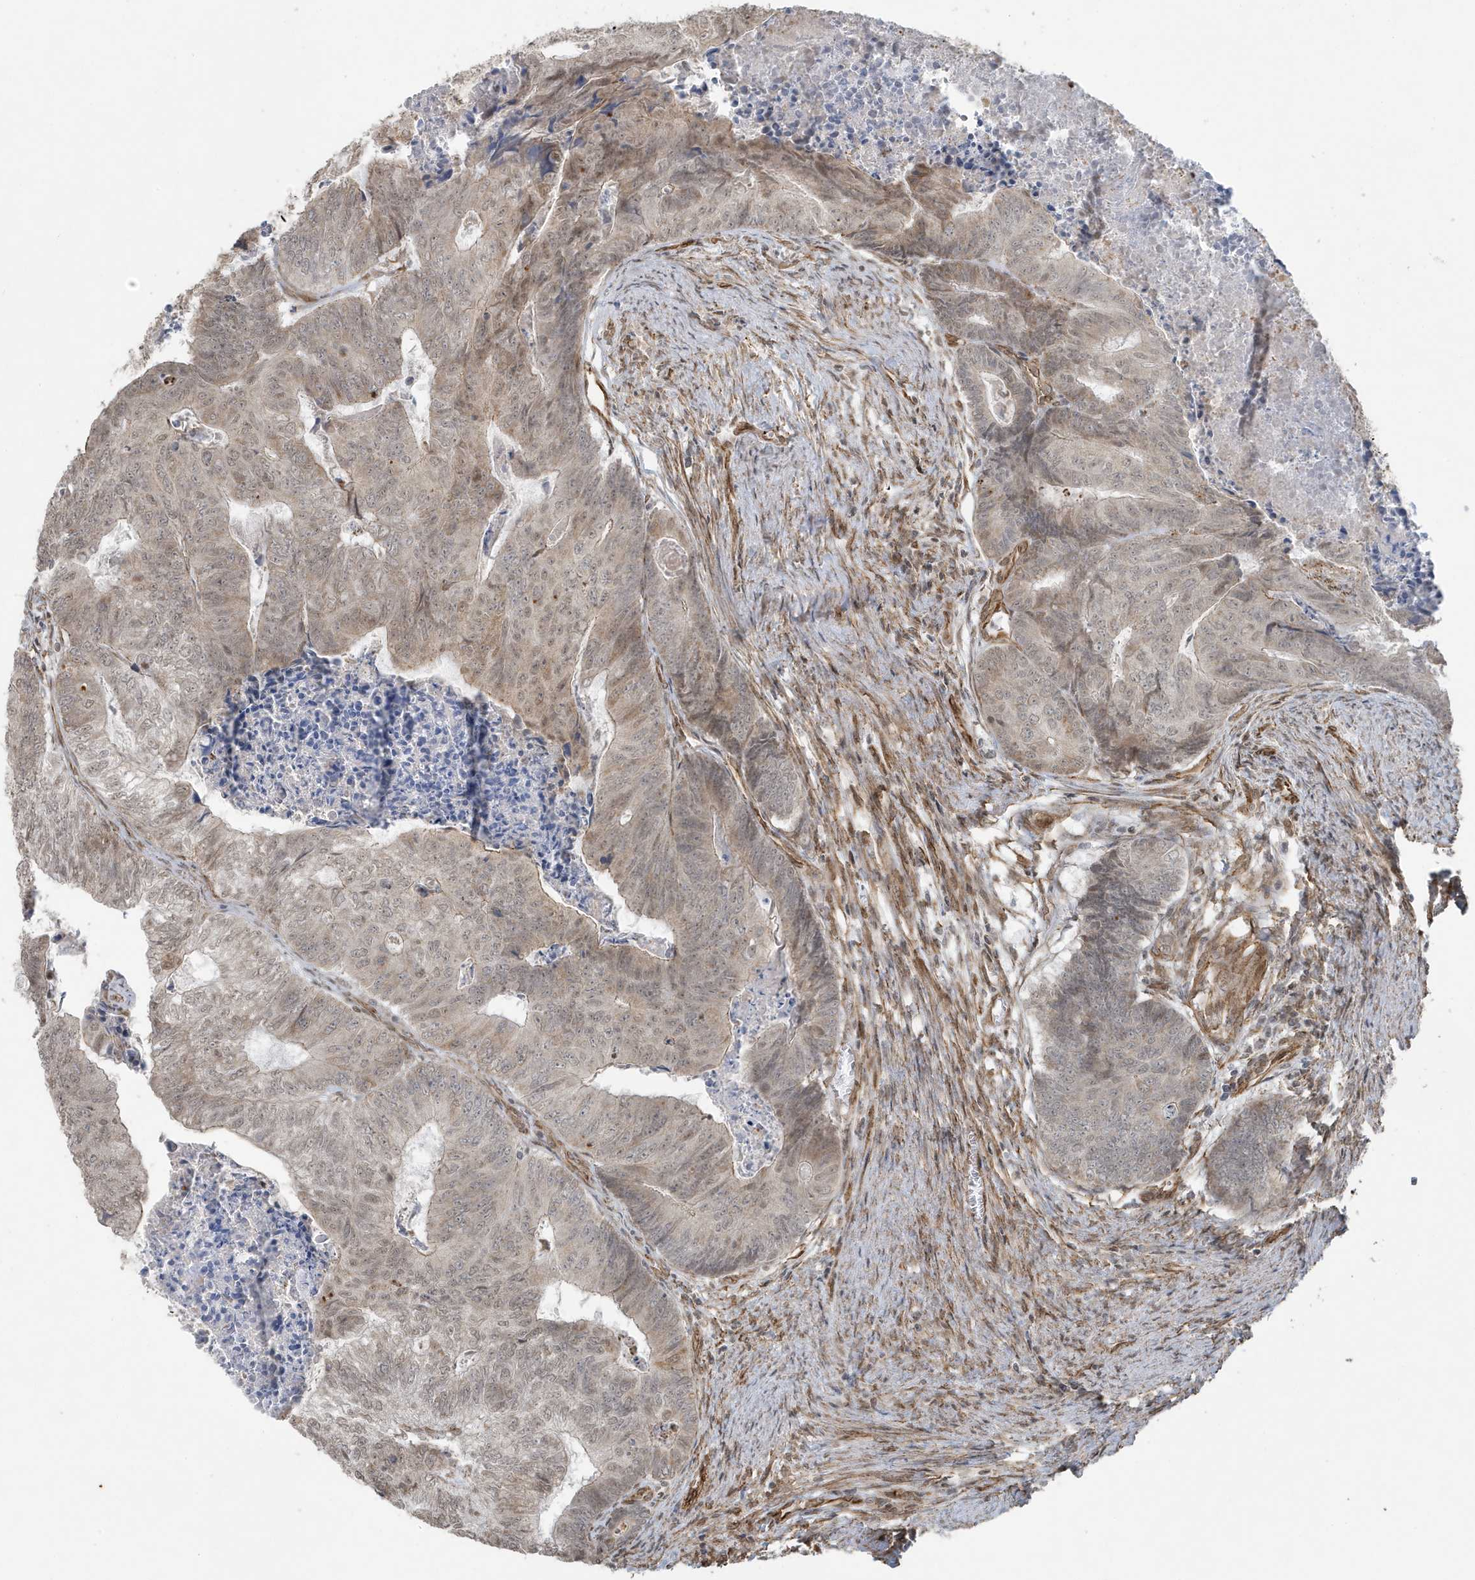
{"staining": {"intensity": "weak", "quantity": "<25%", "location": "cytoplasmic/membranous"}, "tissue": "colorectal cancer", "cell_type": "Tumor cells", "image_type": "cancer", "snomed": [{"axis": "morphology", "description": "Adenocarcinoma, NOS"}, {"axis": "topography", "description": "Colon"}], "caption": "Immunohistochemistry of human colorectal cancer exhibits no positivity in tumor cells. (Stains: DAB IHC with hematoxylin counter stain, Microscopy: brightfield microscopy at high magnification).", "gene": "CHCHD4", "patient": {"sex": "female", "age": 67}}